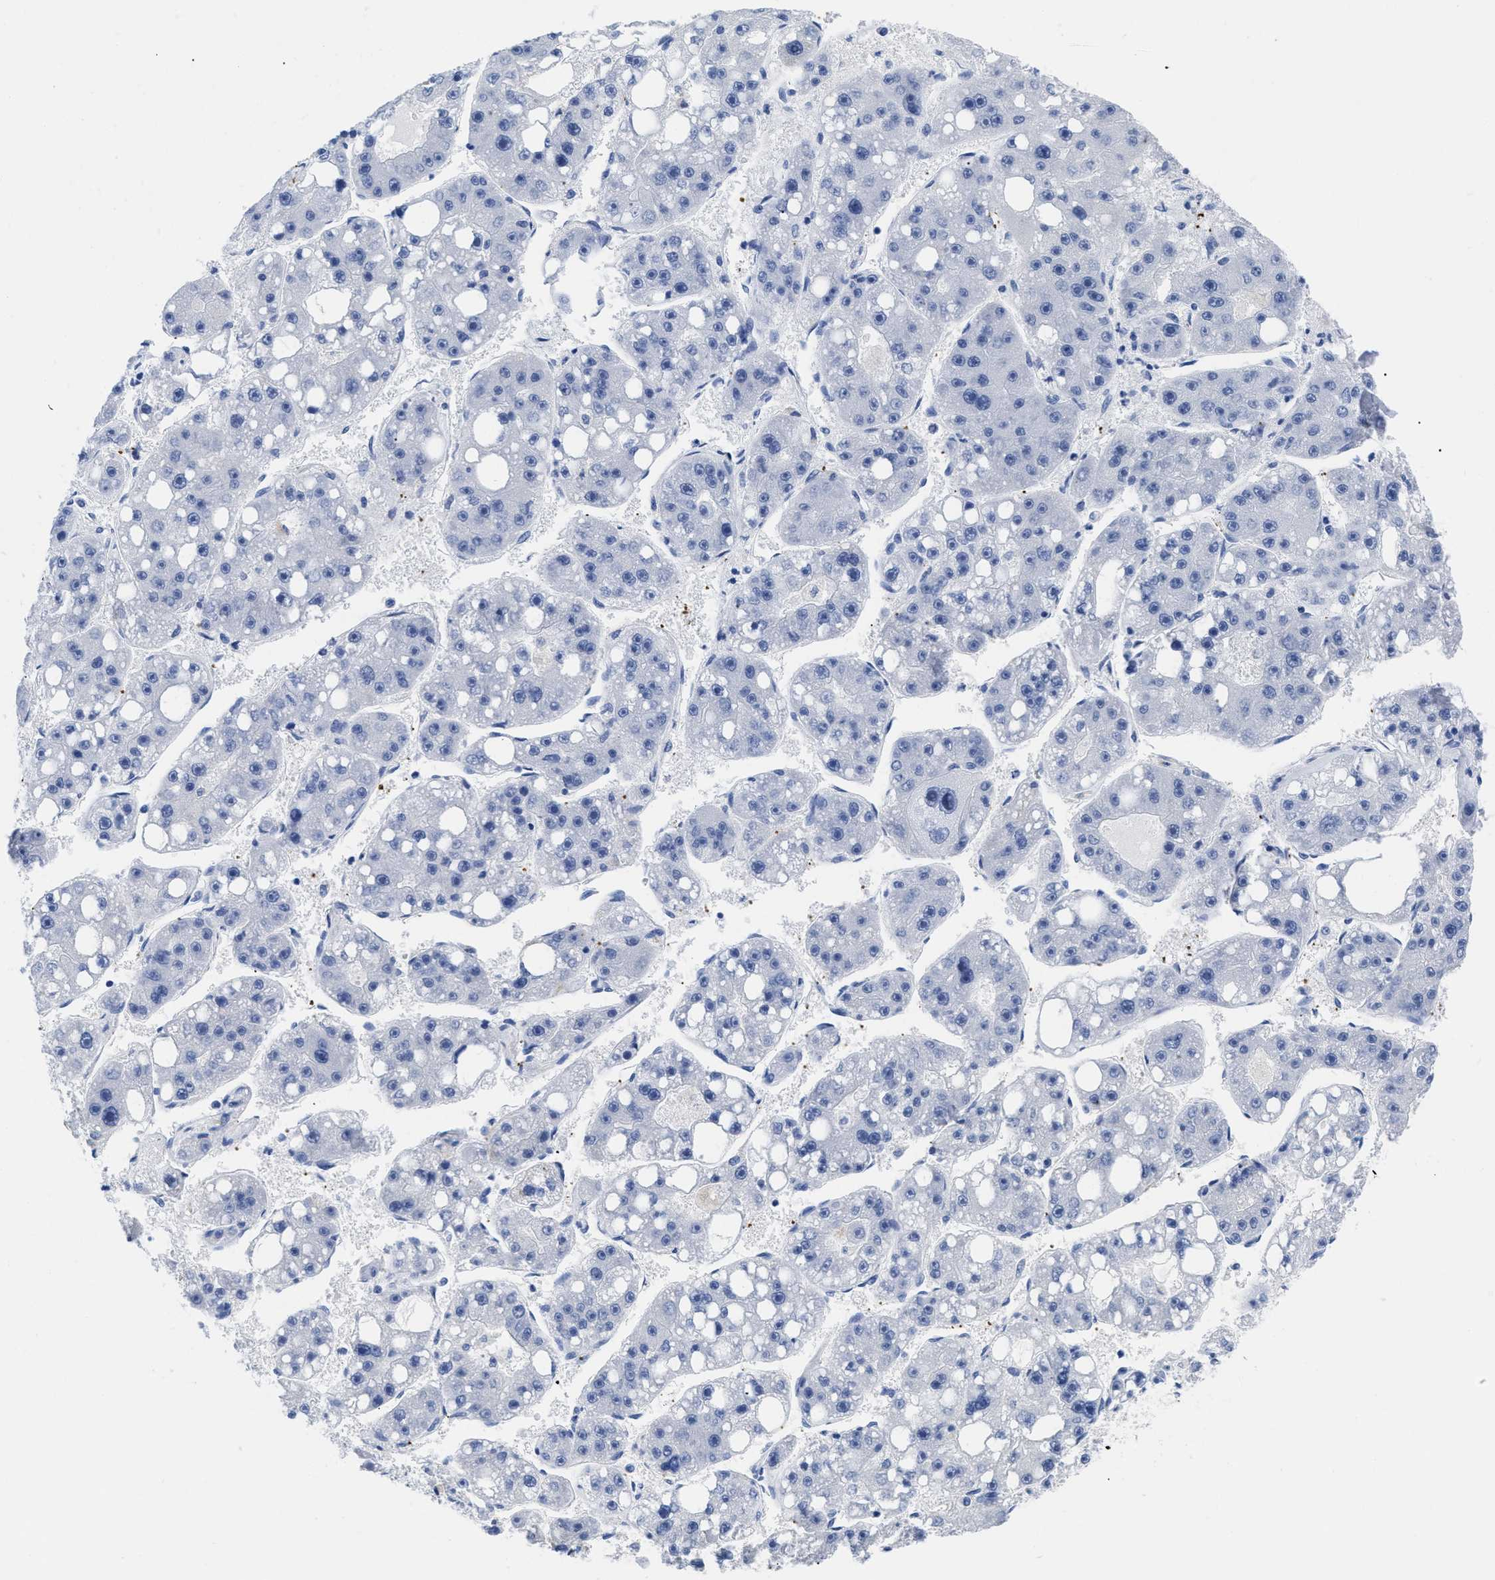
{"staining": {"intensity": "negative", "quantity": "none", "location": "none"}, "tissue": "liver cancer", "cell_type": "Tumor cells", "image_type": "cancer", "snomed": [{"axis": "morphology", "description": "Carcinoma, Hepatocellular, NOS"}, {"axis": "topography", "description": "Liver"}], "caption": "Protein analysis of liver hepatocellular carcinoma reveals no significant staining in tumor cells. (DAB immunohistochemistry visualized using brightfield microscopy, high magnification).", "gene": "TREML1", "patient": {"sex": "female", "age": 61}}